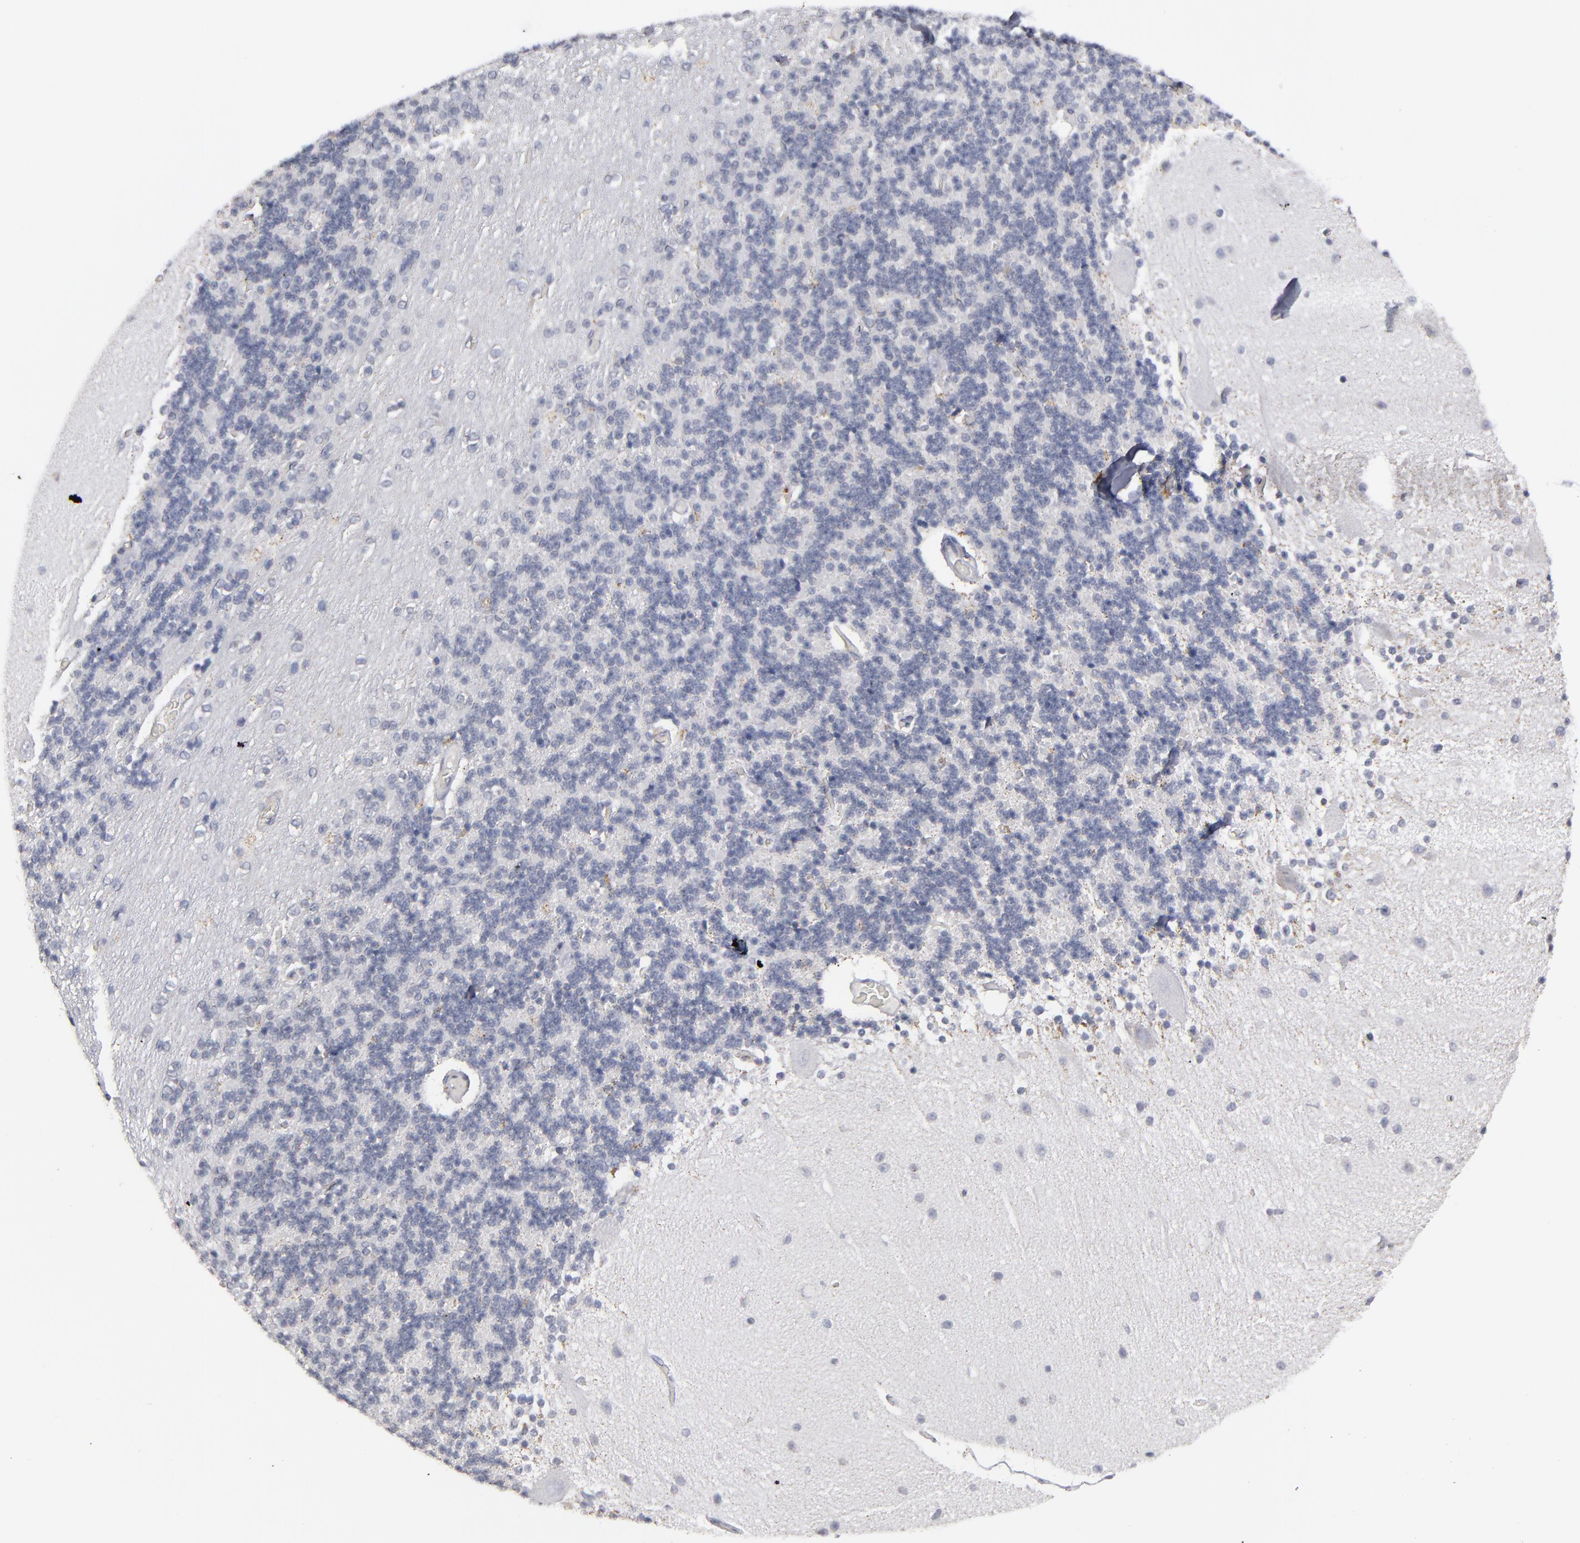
{"staining": {"intensity": "negative", "quantity": "none", "location": "none"}, "tissue": "cerebellum", "cell_type": "Cells in granular layer", "image_type": "normal", "snomed": [{"axis": "morphology", "description": "Normal tissue, NOS"}, {"axis": "topography", "description": "Cerebellum"}], "caption": "This is an IHC photomicrograph of benign cerebellum. There is no expression in cells in granular layer.", "gene": "ODF2", "patient": {"sex": "female", "age": 54}}